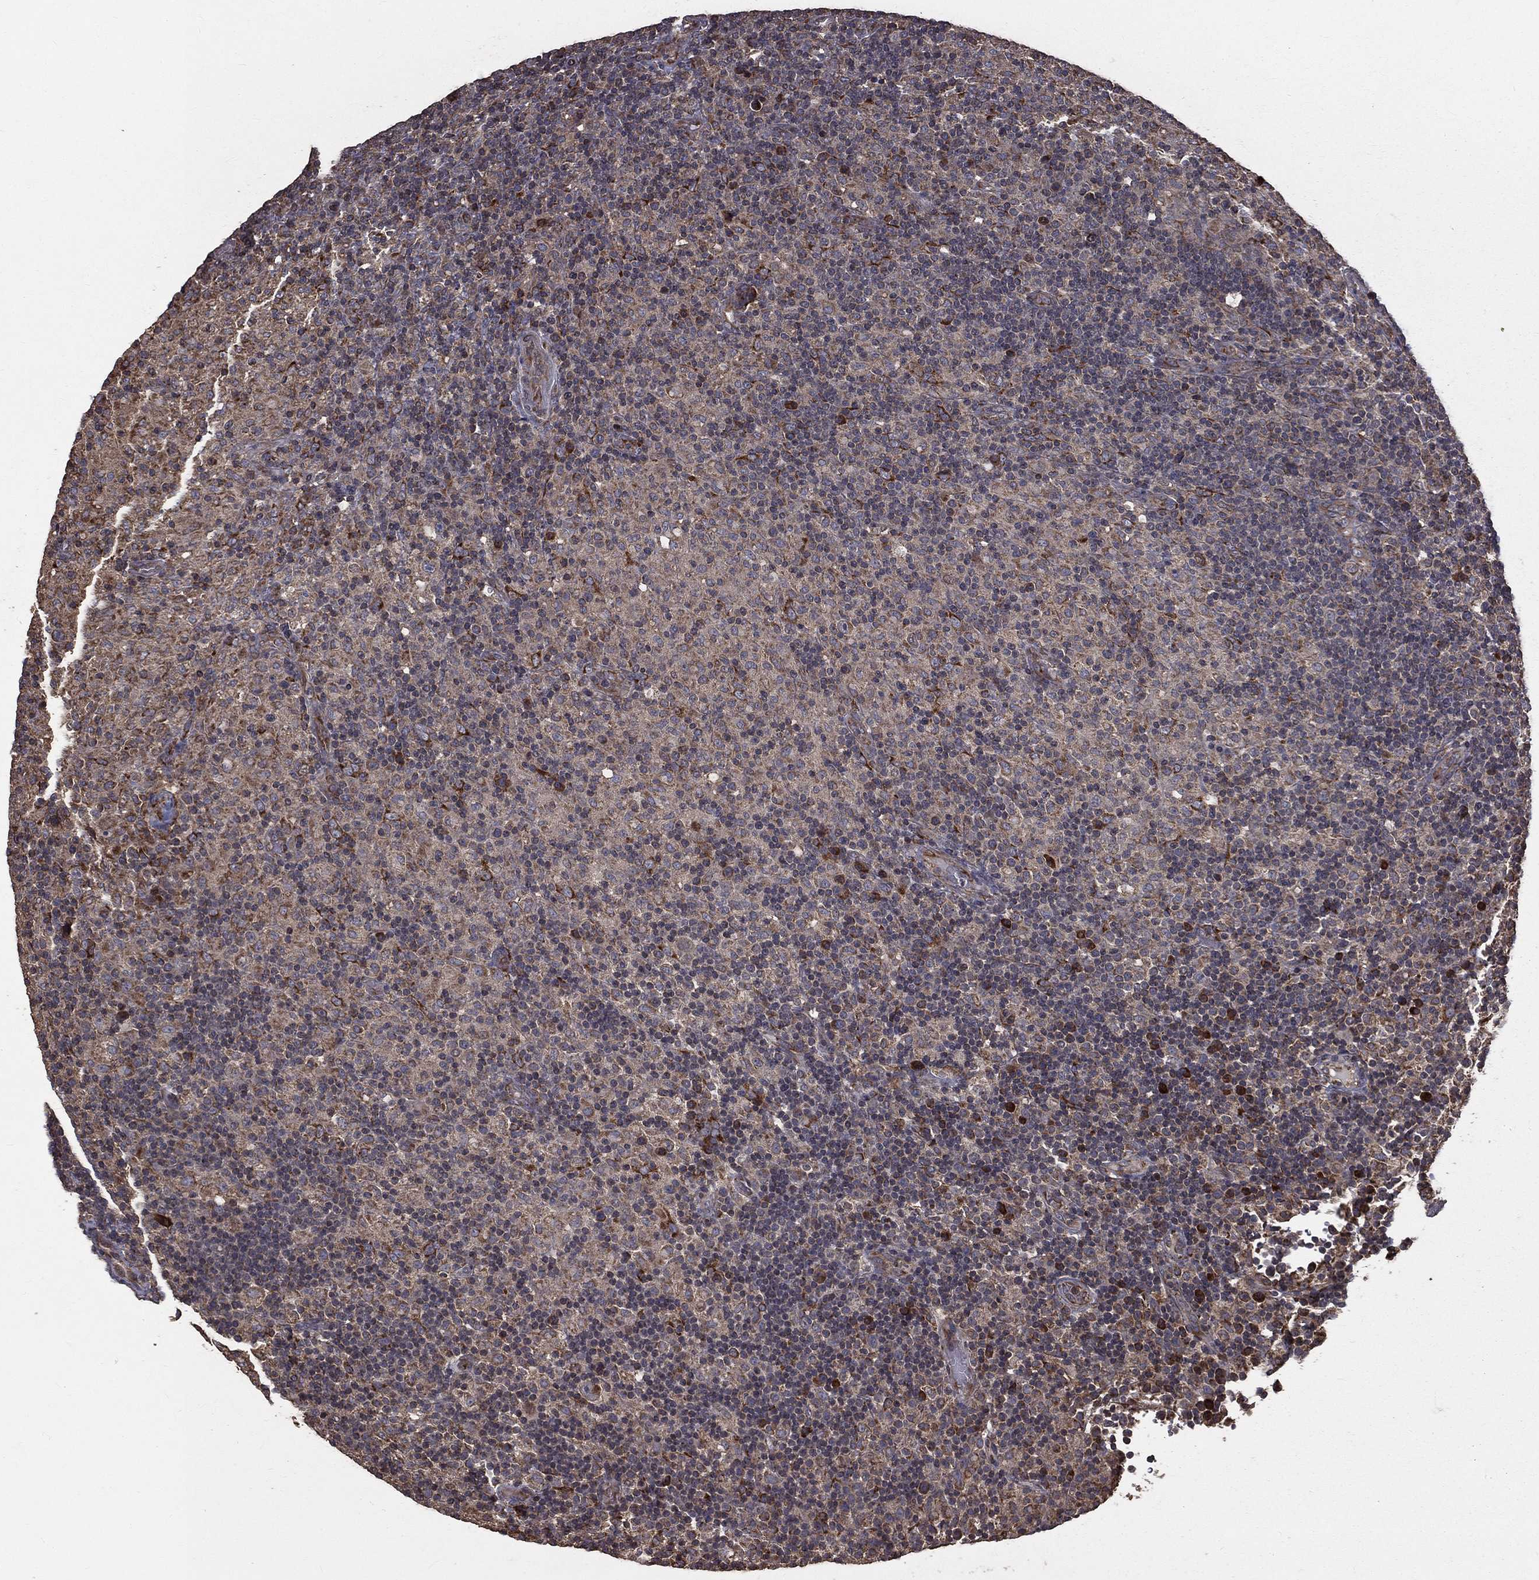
{"staining": {"intensity": "moderate", "quantity": ">75%", "location": "cytoplasmic/membranous"}, "tissue": "lymphoma", "cell_type": "Tumor cells", "image_type": "cancer", "snomed": [{"axis": "morphology", "description": "Hodgkin's disease, NOS"}, {"axis": "topography", "description": "Lymph node"}], "caption": "Immunohistochemistry (DAB (3,3'-diaminobenzidine)) staining of human Hodgkin's disease reveals moderate cytoplasmic/membranous protein positivity in about >75% of tumor cells.", "gene": "OLFML1", "patient": {"sex": "male", "age": 70}}